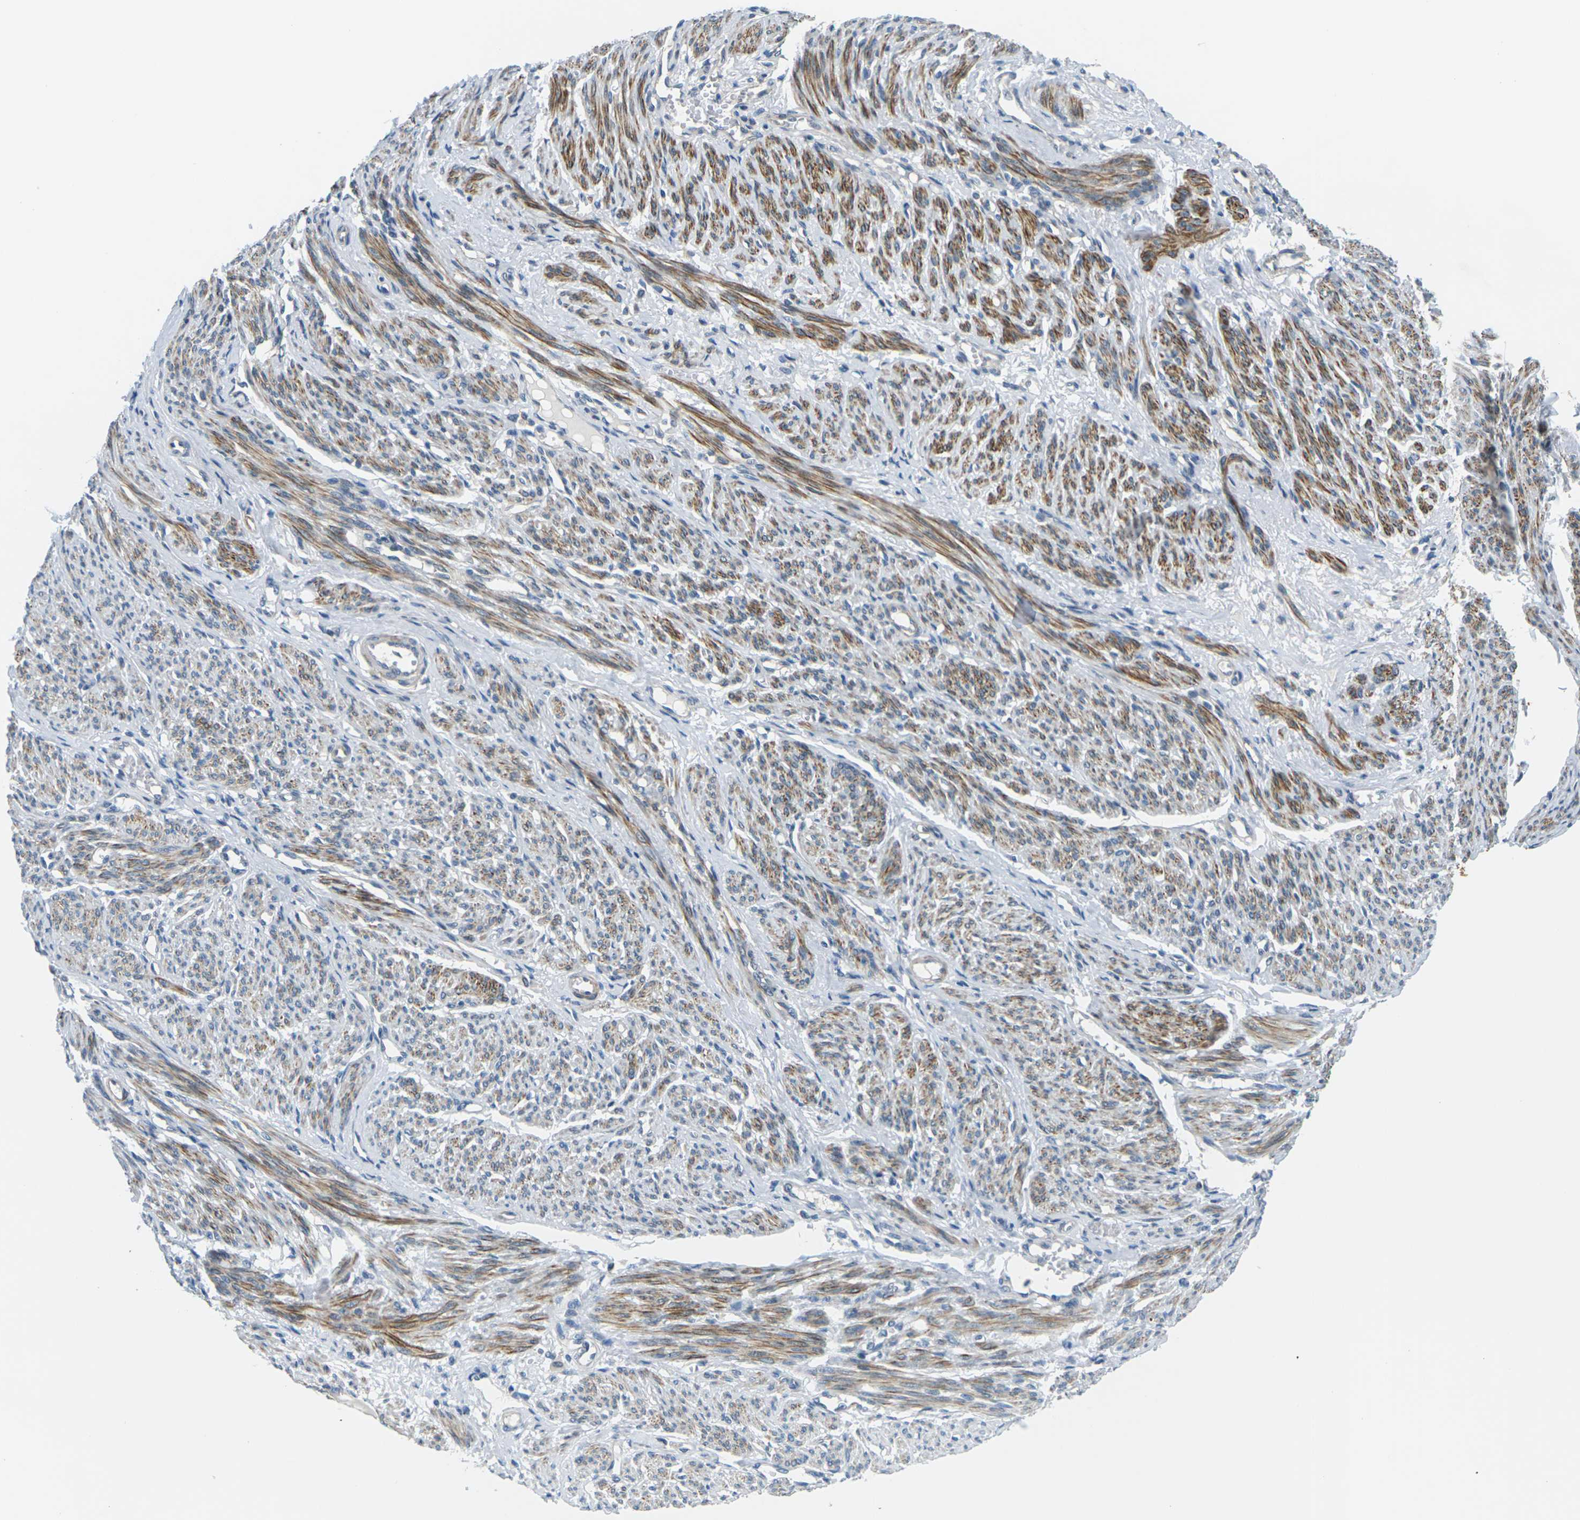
{"staining": {"intensity": "moderate", "quantity": ">75%", "location": "cytoplasmic/membranous"}, "tissue": "smooth muscle", "cell_type": "Smooth muscle cells", "image_type": "normal", "snomed": [{"axis": "morphology", "description": "Normal tissue, NOS"}, {"axis": "topography", "description": "Smooth muscle"}], "caption": "A brown stain shows moderate cytoplasmic/membranous positivity of a protein in smooth muscle cells of benign smooth muscle.", "gene": "SLC13A3", "patient": {"sex": "female", "age": 65}}